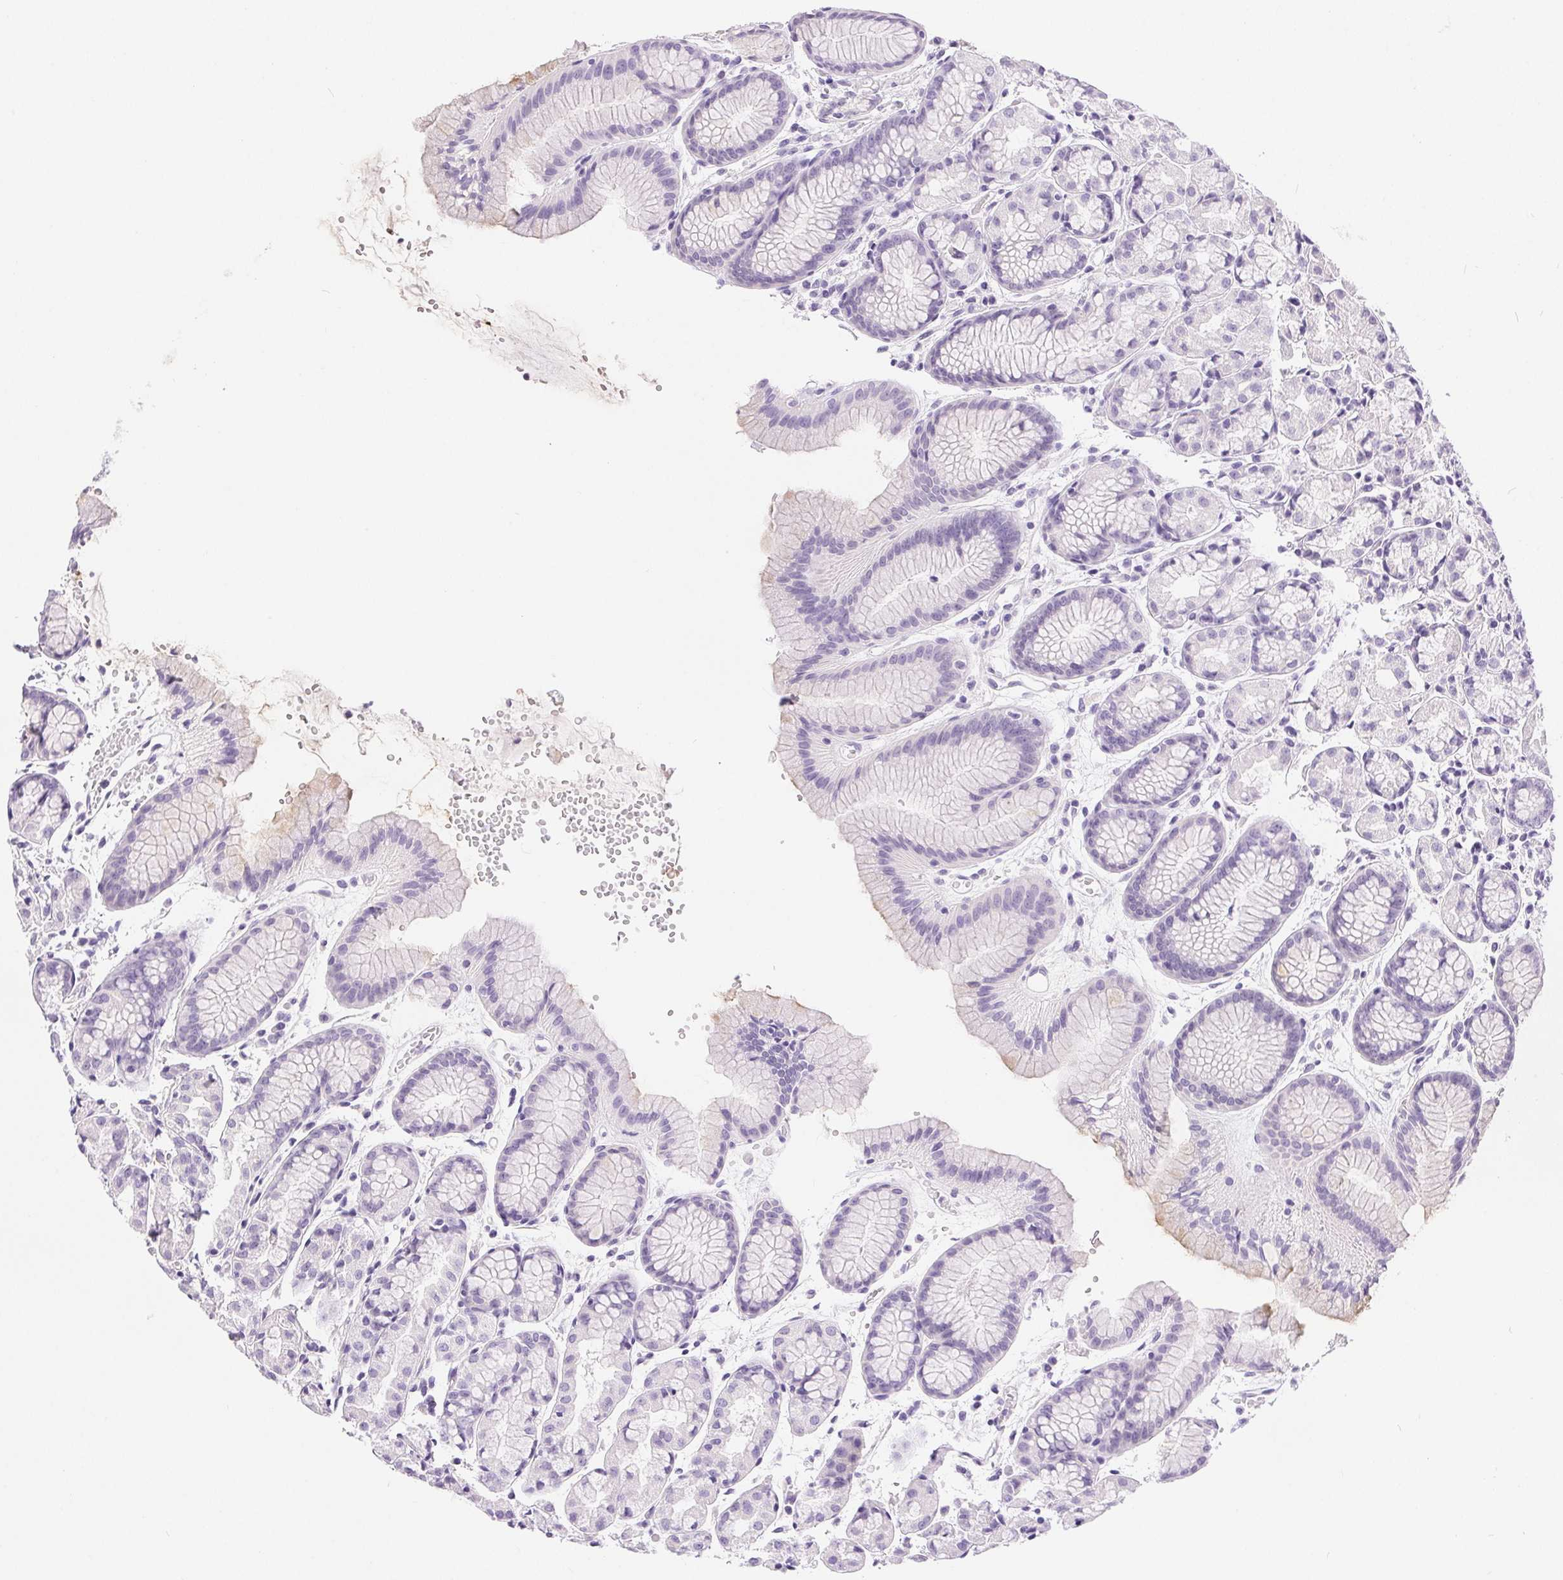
{"staining": {"intensity": "negative", "quantity": "none", "location": "none"}, "tissue": "stomach", "cell_type": "Glandular cells", "image_type": "normal", "snomed": [{"axis": "morphology", "description": "Normal tissue, NOS"}, {"axis": "topography", "description": "Stomach, upper"}], "caption": "IHC of unremarkable stomach shows no staining in glandular cells.", "gene": "XDH", "patient": {"sex": "male", "age": 47}}